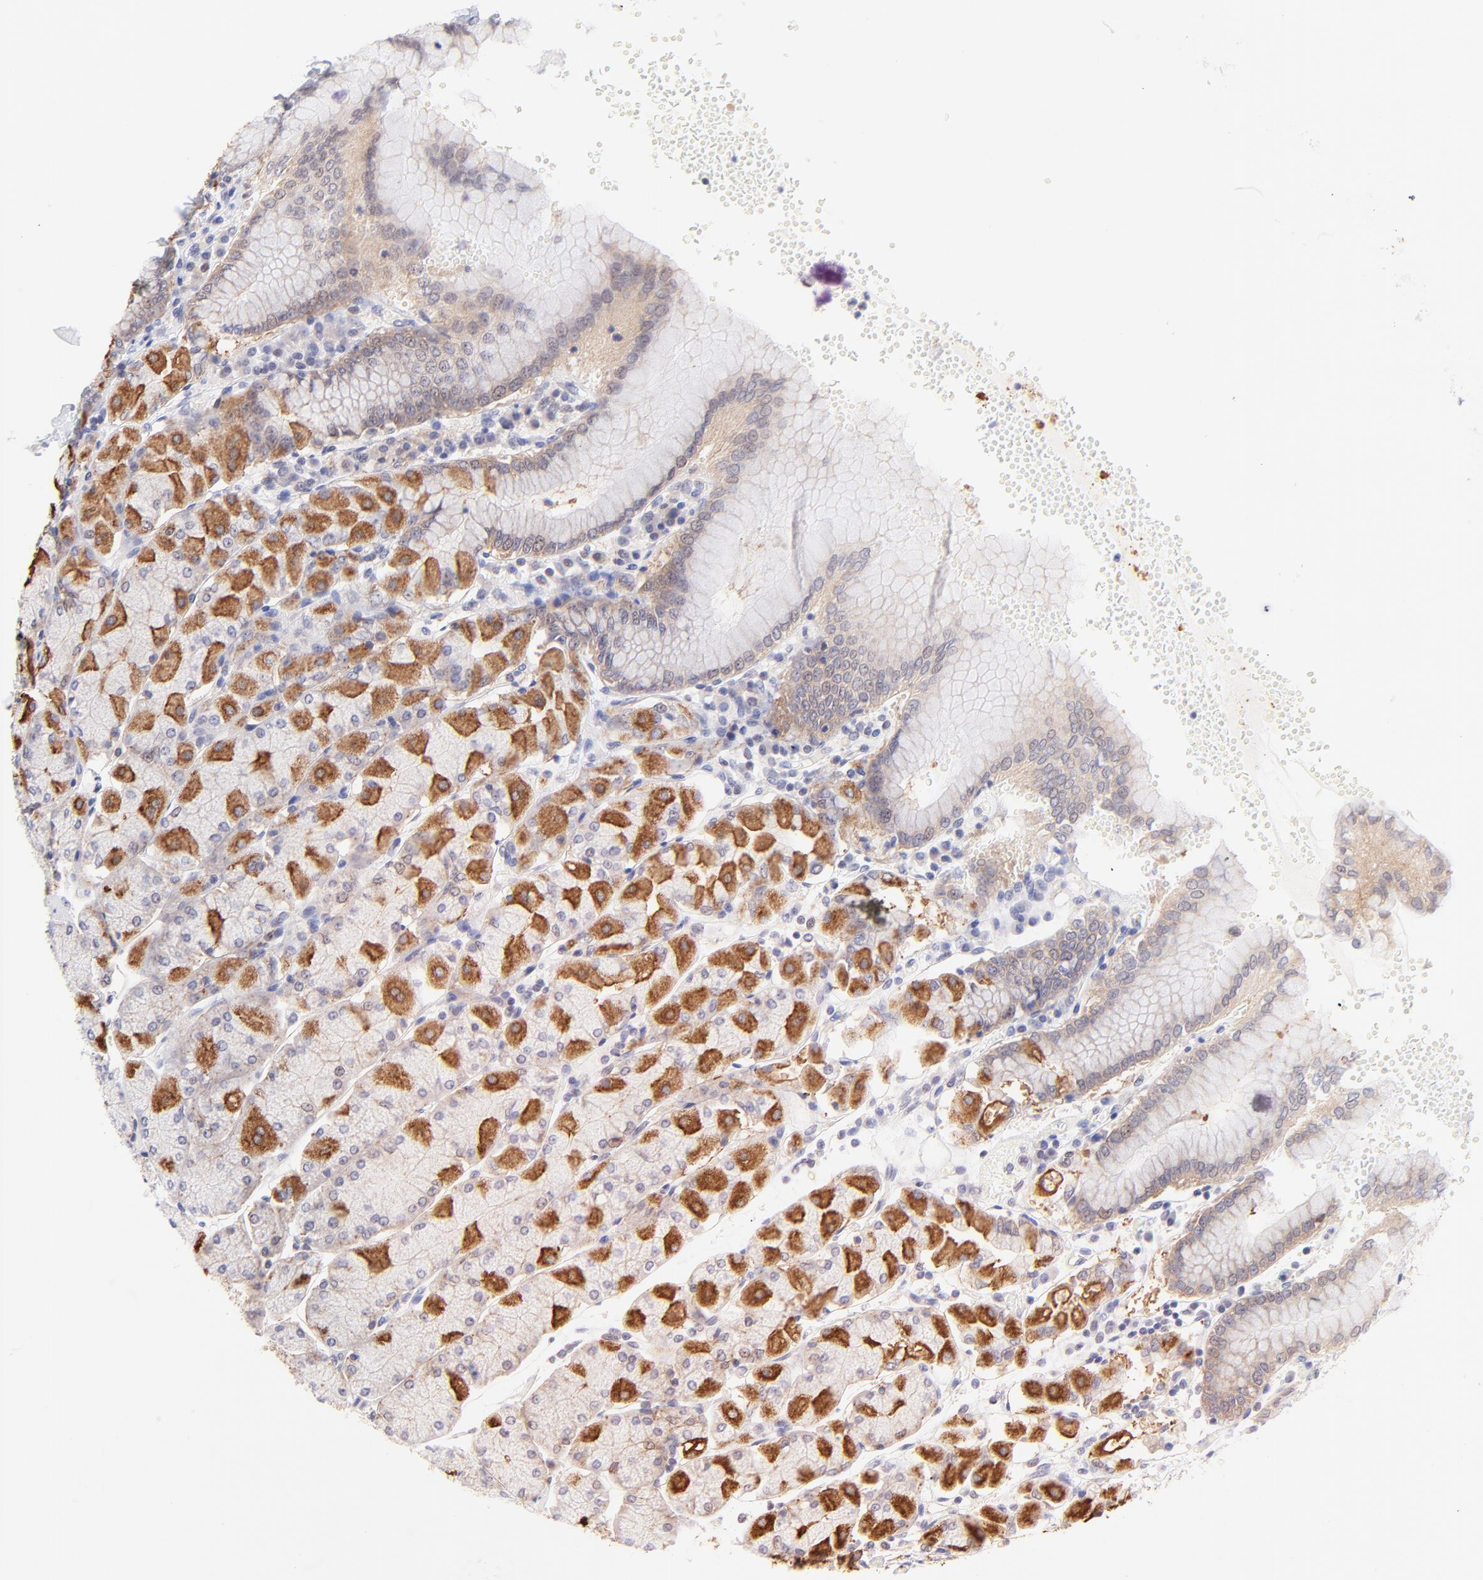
{"staining": {"intensity": "strong", "quantity": "25%-75%", "location": "cytoplasmic/membranous"}, "tissue": "stomach", "cell_type": "Glandular cells", "image_type": "normal", "snomed": [{"axis": "morphology", "description": "Normal tissue, NOS"}, {"axis": "topography", "description": "Stomach, upper"}, {"axis": "topography", "description": "Stomach"}], "caption": "Immunohistochemistry staining of unremarkable stomach, which exhibits high levels of strong cytoplasmic/membranous staining in about 25%-75% of glandular cells indicating strong cytoplasmic/membranous protein staining. The staining was performed using DAB (3,3'-diaminobenzidine) (brown) for protein detection and nuclei were counterstained in hematoxylin (blue).", "gene": "PBDC1", "patient": {"sex": "male", "age": 76}}